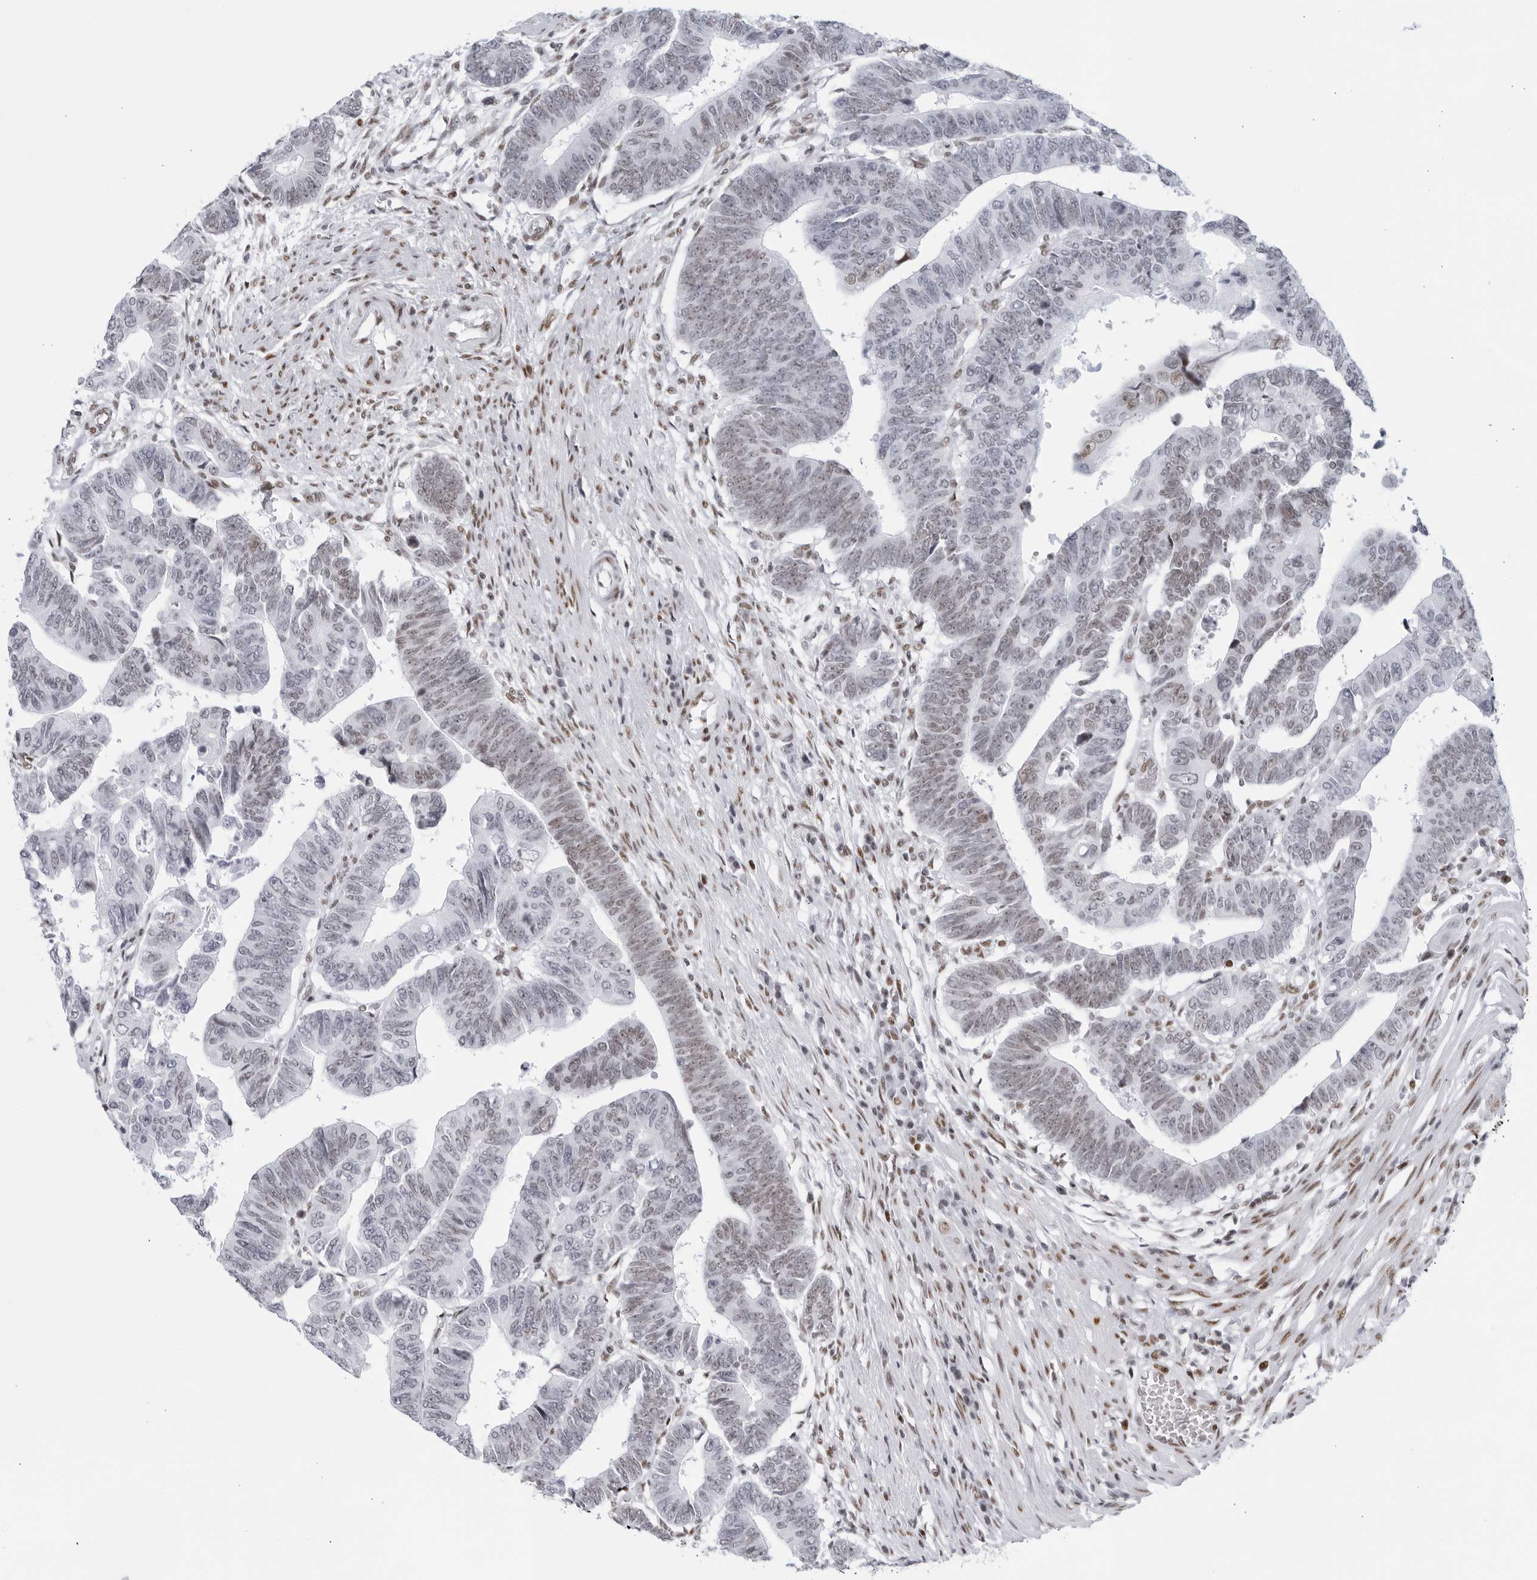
{"staining": {"intensity": "weak", "quantity": "25%-75%", "location": "nuclear"}, "tissue": "colorectal cancer", "cell_type": "Tumor cells", "image_type": "cancer", "snomed": [{"axis": "morphology", "description": "Adenocarcinoma, NOS"}, {"axis": "topography", "description": "Rectum"}], "caption": "IHC of human colorectal cancer (adenocarcinoma) displays low levels of weak nuclear expression in approximately 25%-75% of tumor cells.", "gene": "HP1BP3", "patient": {"sex": "female", "age": 65}}